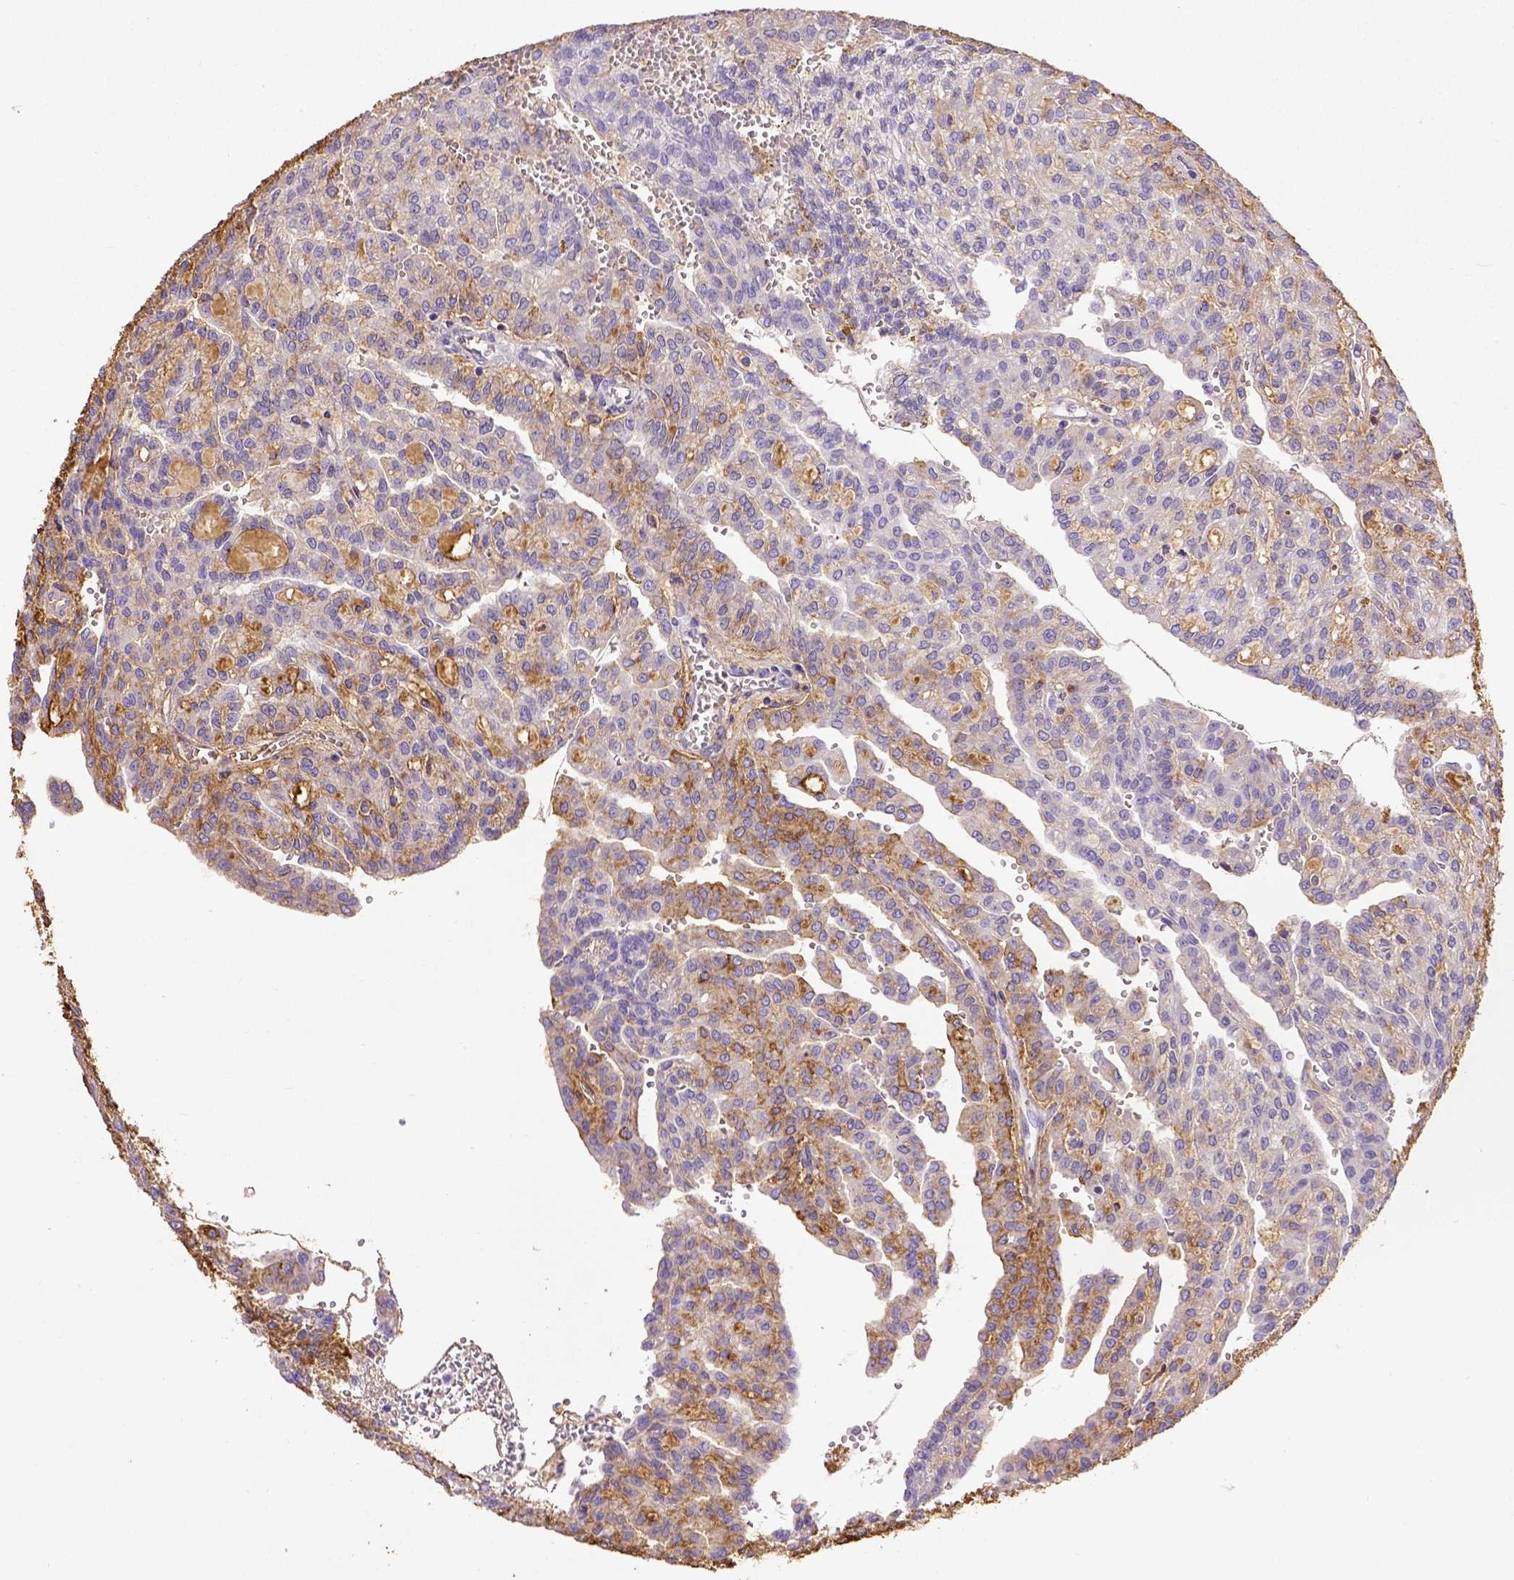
{"staining": {"intensity": "moderate", "quantity": "<25%", "location": "cytoplasmic/membranous"}, "tissue": "renal cancer", "cell_type": "Tumor cells", "image_type": "cancer", "snomed": [{"axis": "morphology", "description": "Adenocarcinoma, NOS"}, {"axis": "topography", "description": "Kidney"}], "caption": "Renal cancer was stained to show a protein in brown. There is low levels of moderate cytoplasmic/membranous staining in about <25% of tumor cells.", "gene": "B3GAT1", "patient": {"sex": "male", "age": 63}}